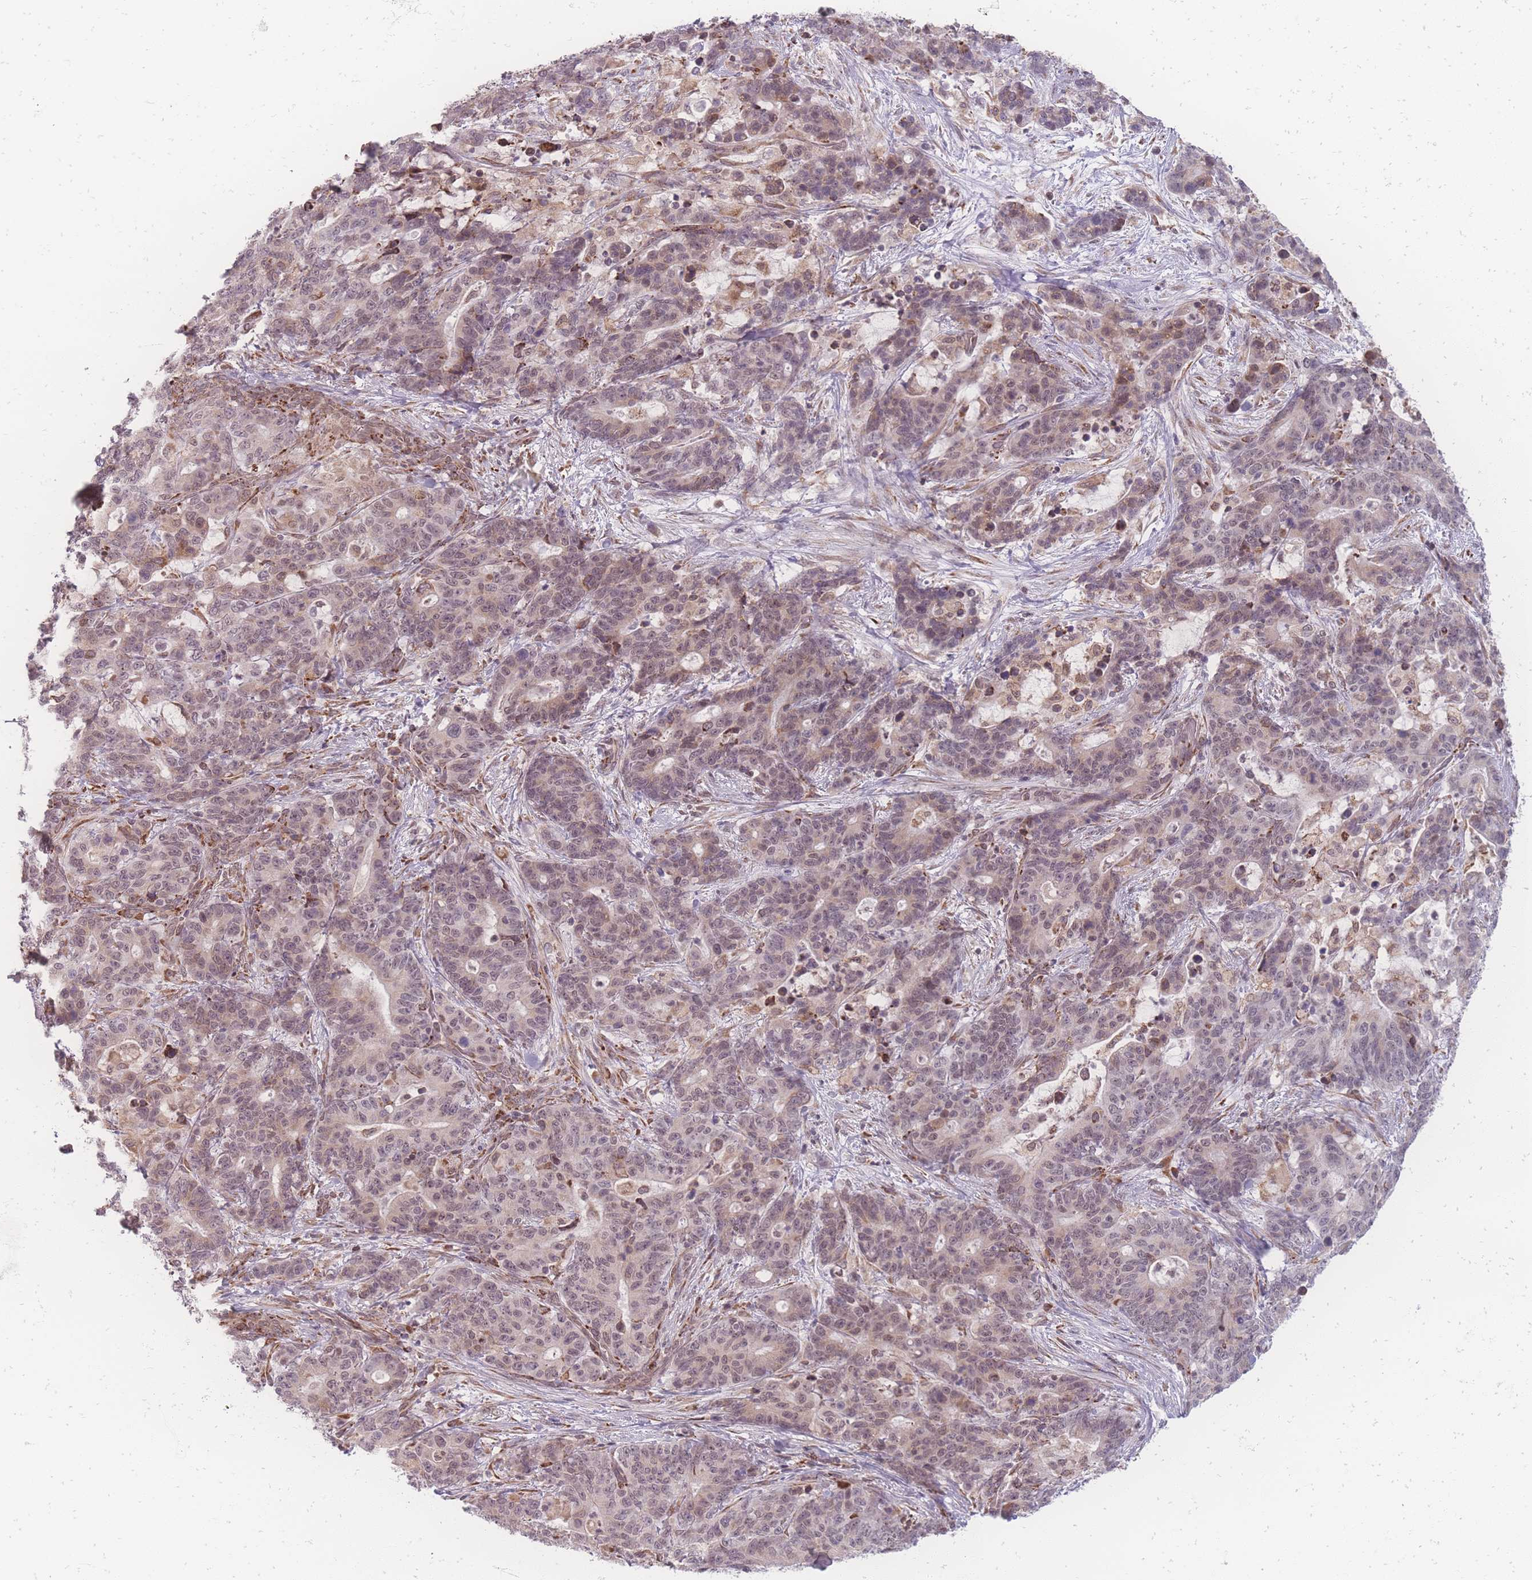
{"staining": {"intensity": "weak", "quantity": "<25%", "location": "cytoplasmic/membranous,nuclear"}, "tissue": "stomach cancer", "cell_type": "Tumor cells", "image_type": "cancer", "snomed": [{"axis": "morphology", "description": "Normal tissue, NOS"}, {"axis": "morphology", "description": "Adenocarcinoma, NOS"}, {"axis": "topography", "description": "Stomach"}], "caption": "High power microscopy histopathology image of an immunohistochemistry (IHC) photomicrograph of stomach cancer, revealing no significant expression in tumor cells. (DAB immunohistochemistry, high magnification).", "gene": "ZC3H13", "patient": {"sex": "female", "age": 64}}